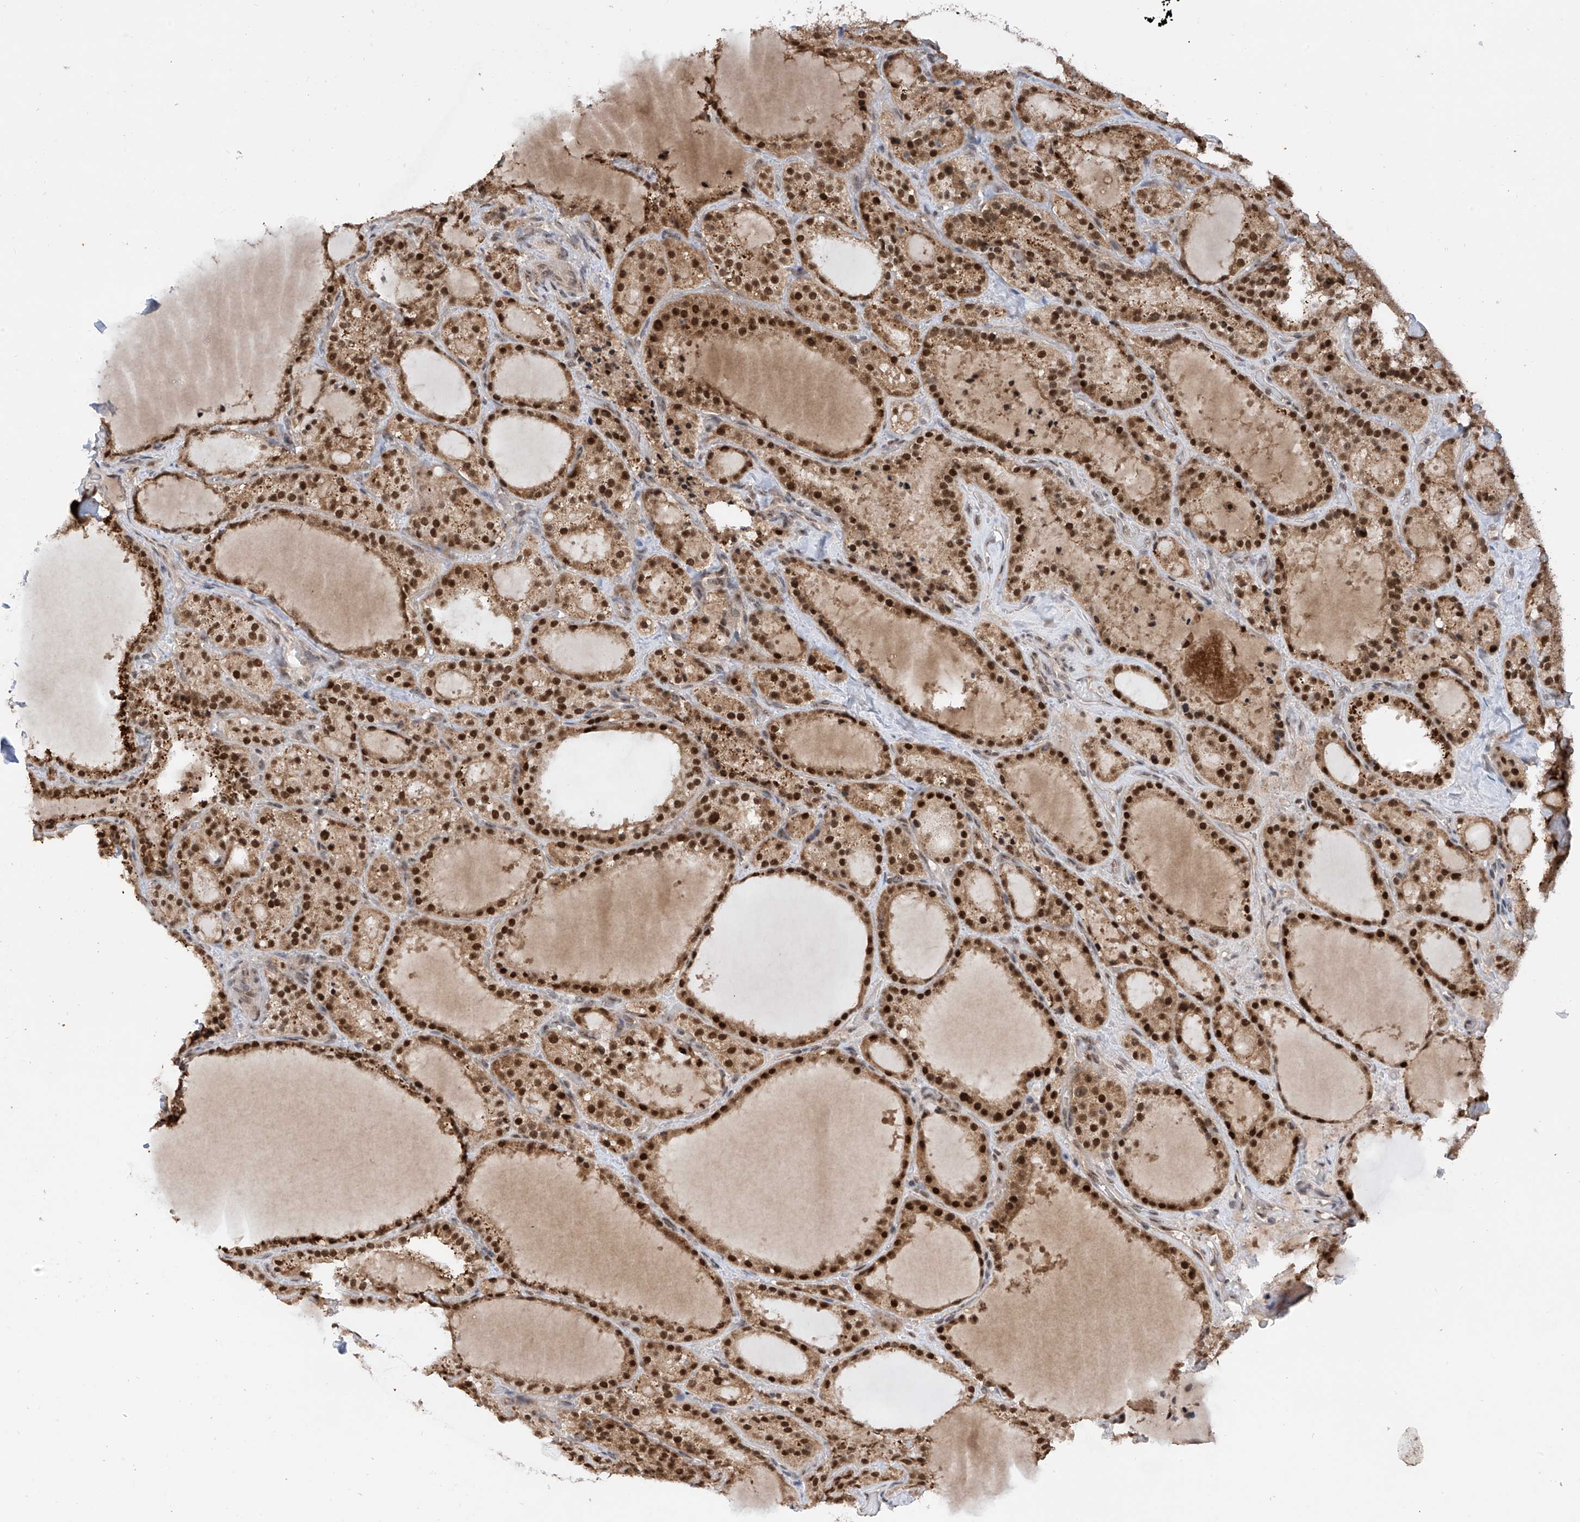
{"staining": {"intensity": "strong", "quantity": ">75%", "location": "nuclear"}, "tissue": "thyroid cancer", "cell_type": "Tumor cells", "image_type": "cancer", "snomed": [{"axis": "morphology", "description": "Papillary adenocarcinoma, NOS"}, {"axis": "topography", "description": "Thyroid gland"}], "caption": "Thyroid papillary adenocarcinoma stained with immunohistochemistry (IHC) shows strong nuclear expression in approximately >75% of tumor cells. The staining was performed using DAB, with brown indicating positive protein expression. Nuclei are stained blue with hematoxylin.", "gene": "RPAIN", "patient": {"sex": "male", "age": 77}}